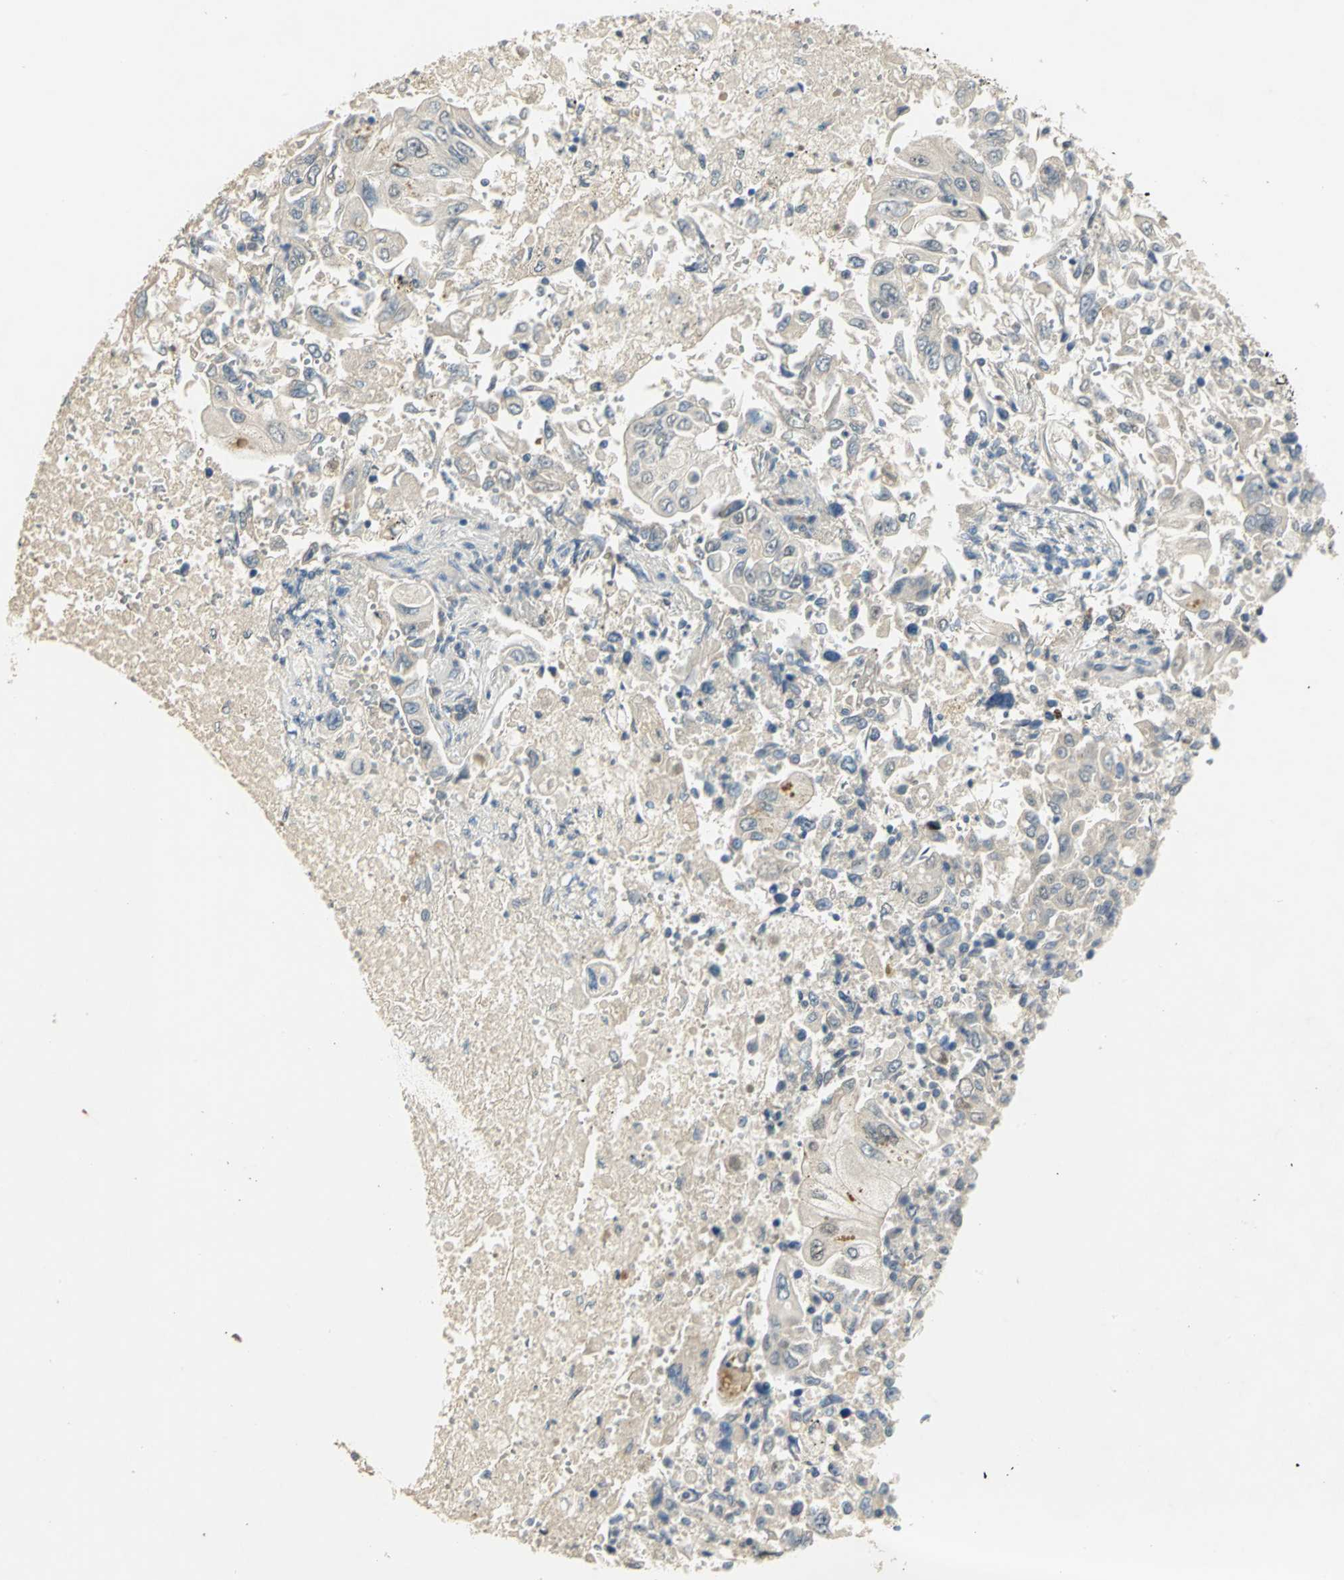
{"staining": {"intensity": "strong", "quantity": "25%-75%", "location": "nuclear"}, "tissue": "lung cancer", "cell_type": "Tumor cells", "image_type": "cancer", "snomed": [{"axis": "morphology", "description": "Adenocarcinoma, NOS"}, {"axis": "topography", "description": "Lung"}], "caption": "High-power microscopy captured an IHC photomicrograph of lung cancer (adenocarcinoma), revealing strong nuclear positivity in approximately 25%-75% of tumor cells.", "gene": "AK6", "patient": {"sex": "male", "age": 84}}